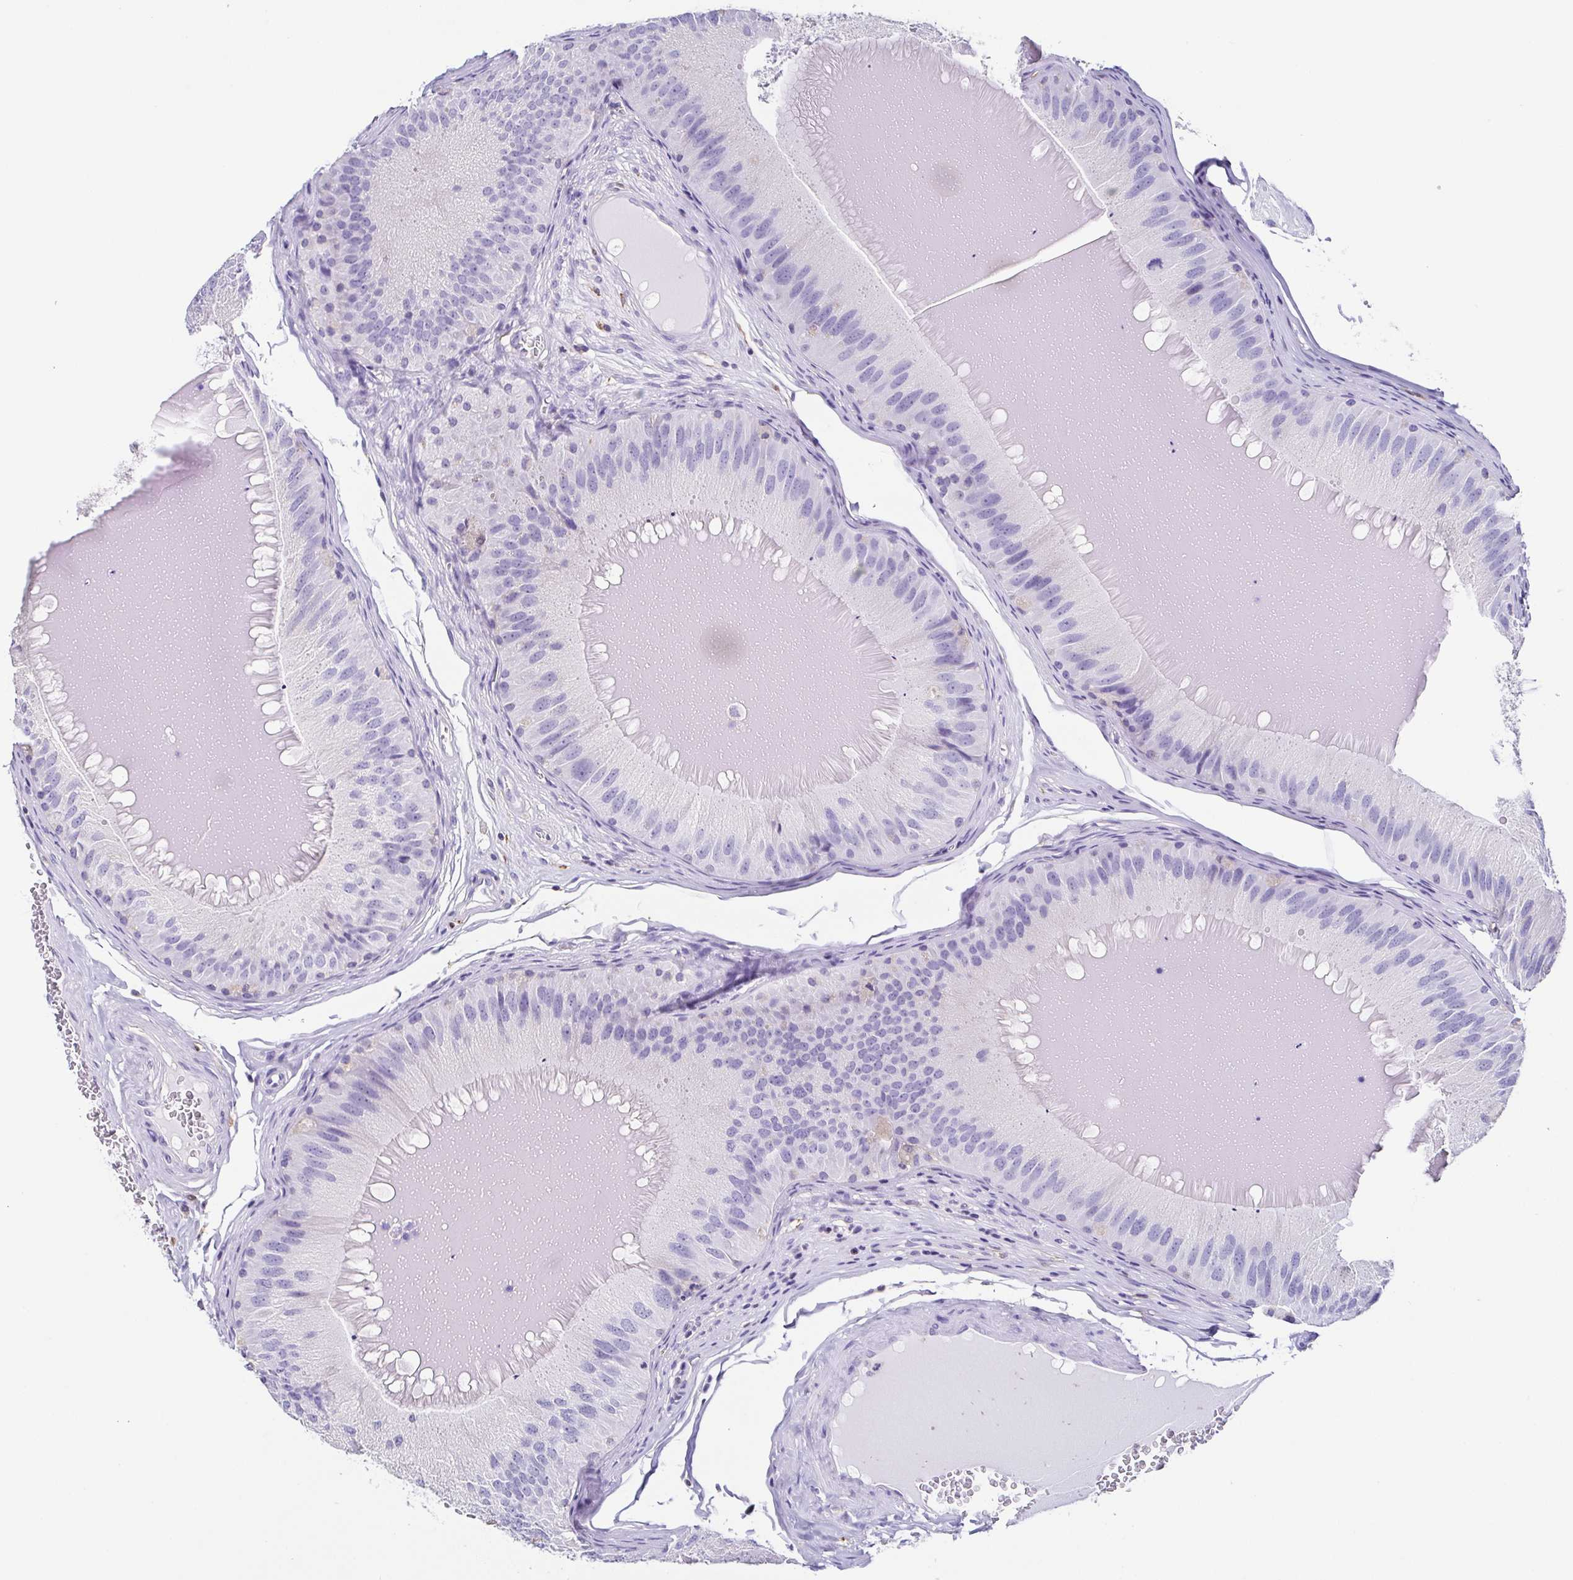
{"staining": {"intensity": "negative", "quantity": "none", "location": "none"}, "tissue": "epididymis", "cell_type": "Glandular cells", "image_type": "normal", "snomed": [{"axis": "morphology", "description": "Normal tissue, NOS"}, {"axis": "topography", "description": "Epididymis, spermatic cord, NOS"}], "caption": "A photomicrograph of epididymis stained for a protein shows no brown staining in glandular cells.", "gene": "ANXA10", "patient": {"sex": "male", "age": 39}}